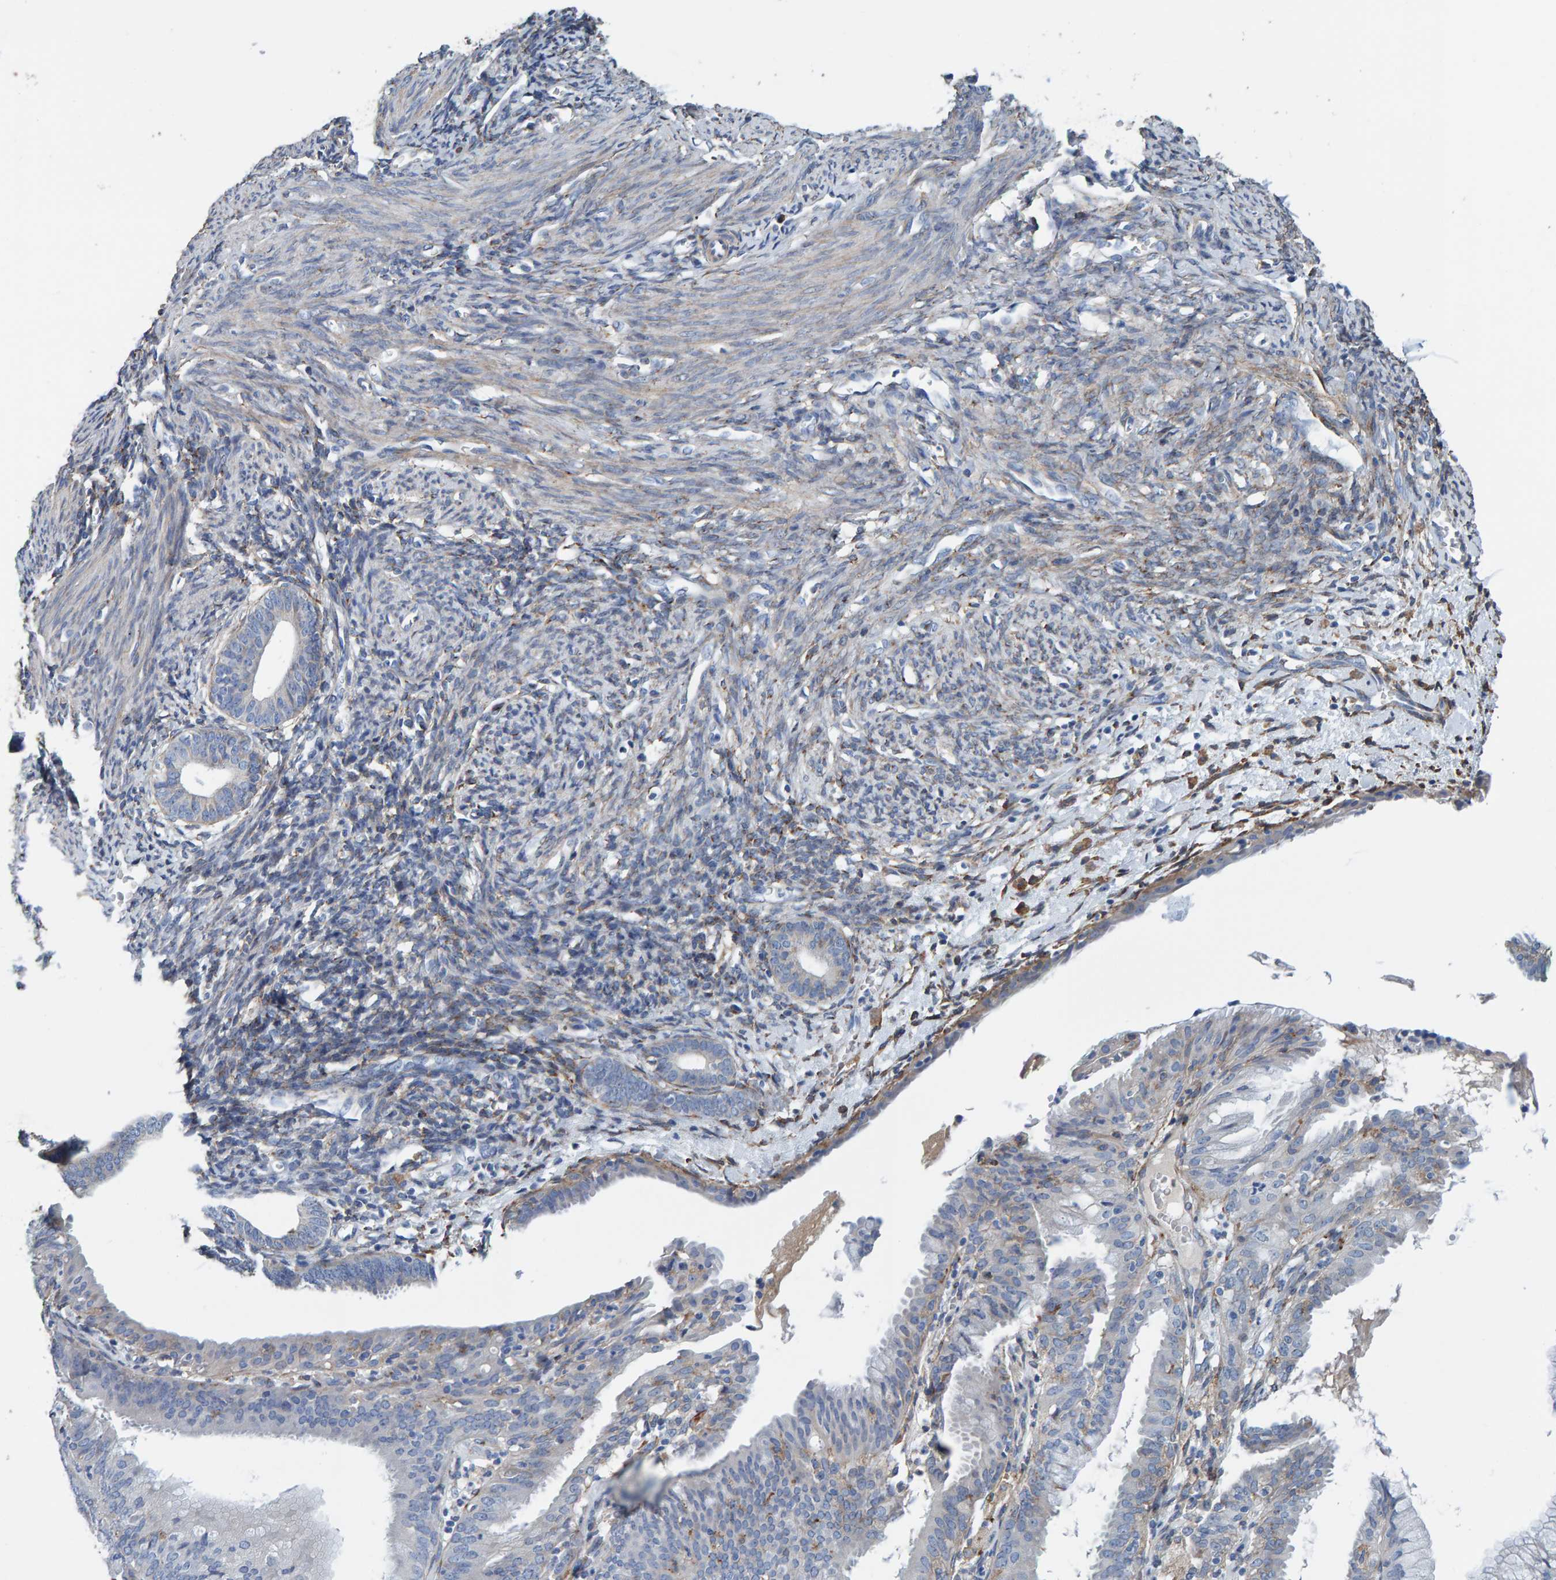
{"staining": {"intensity": "moderate", "quantity": "25%-75%", "location": "cytoplasmic/membranous"}, "tissue": "endometrium", "cell_type": "Cells in endometrial stroma", "image_type": "normal", "snomed": [{"axis": "morphology", "description": "Normal tissue, NOS"}, {"axis": "morphology", "description": "Adenocarcinoma, NOS"}, {"axis": "topography", "description": "Endometrium"}], "caption": "Protein staining of normal endometrium exhibits moderate cytoplasmic/membranous positivity in approximately 25%-75% of cells in endometrial stroma.", "gene": "LRP1", "patient": {"sex": "female", "age": 57}}